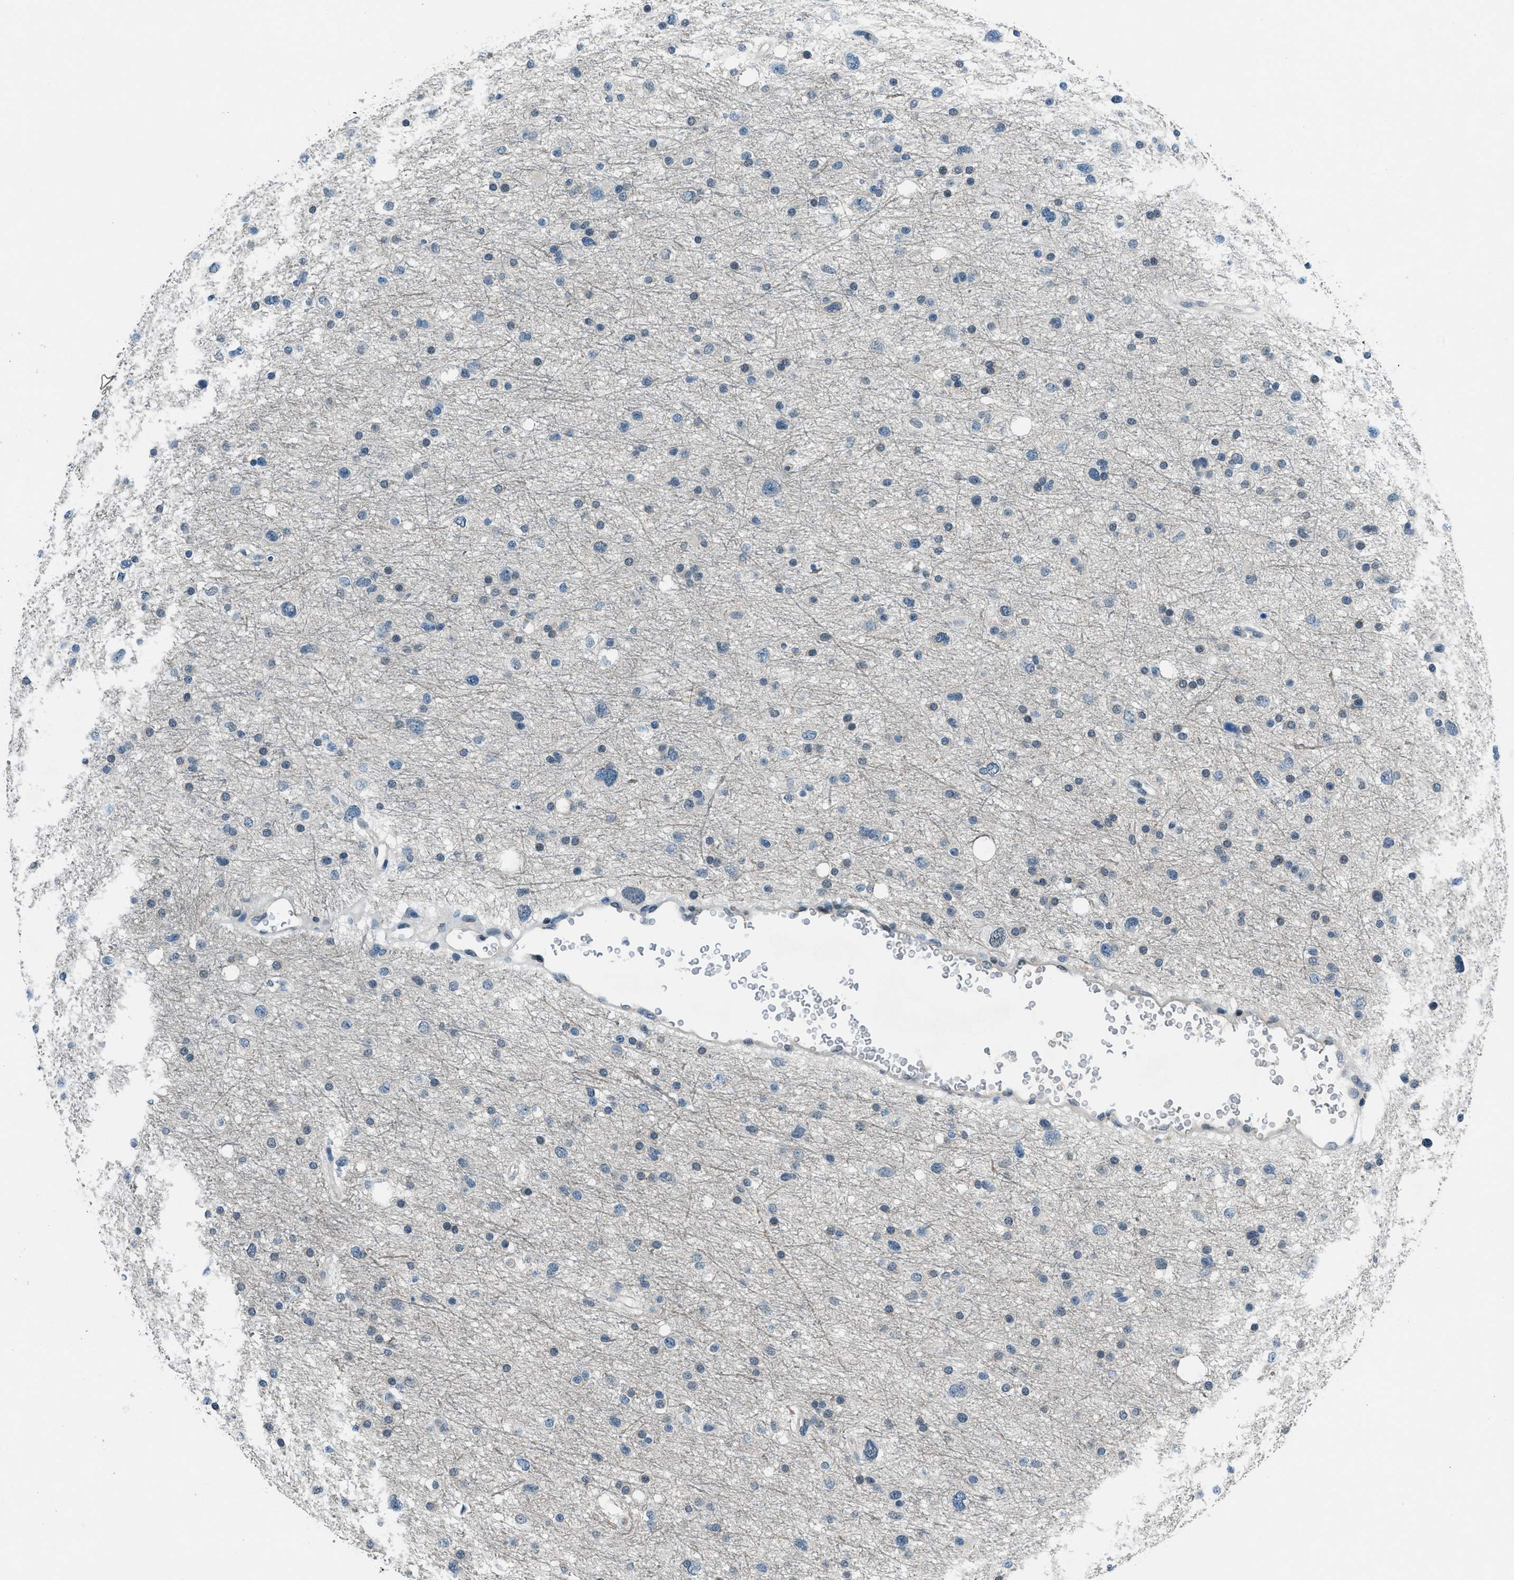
{"staining": {"intensity": "weak", "quantity": "<25%", "location": "nuclear"}, "tissue": "glioma", "cell_type": "Tumor cells", "image_type": "cancer", "snomed": [{"axis": "morphology", "description": "Glioma, malignant, Low grade"}, {"axis": "topography", "description": "Brain"}], "caption": "Immunohistochemistry (IHC) photomicrograph of human malignant glioma (low-grade) stained for a protein (brown), which demonstrates no staining in tumor cells.", "gene": "OGFR", "patient": {"sex": "female", "age": 37}}